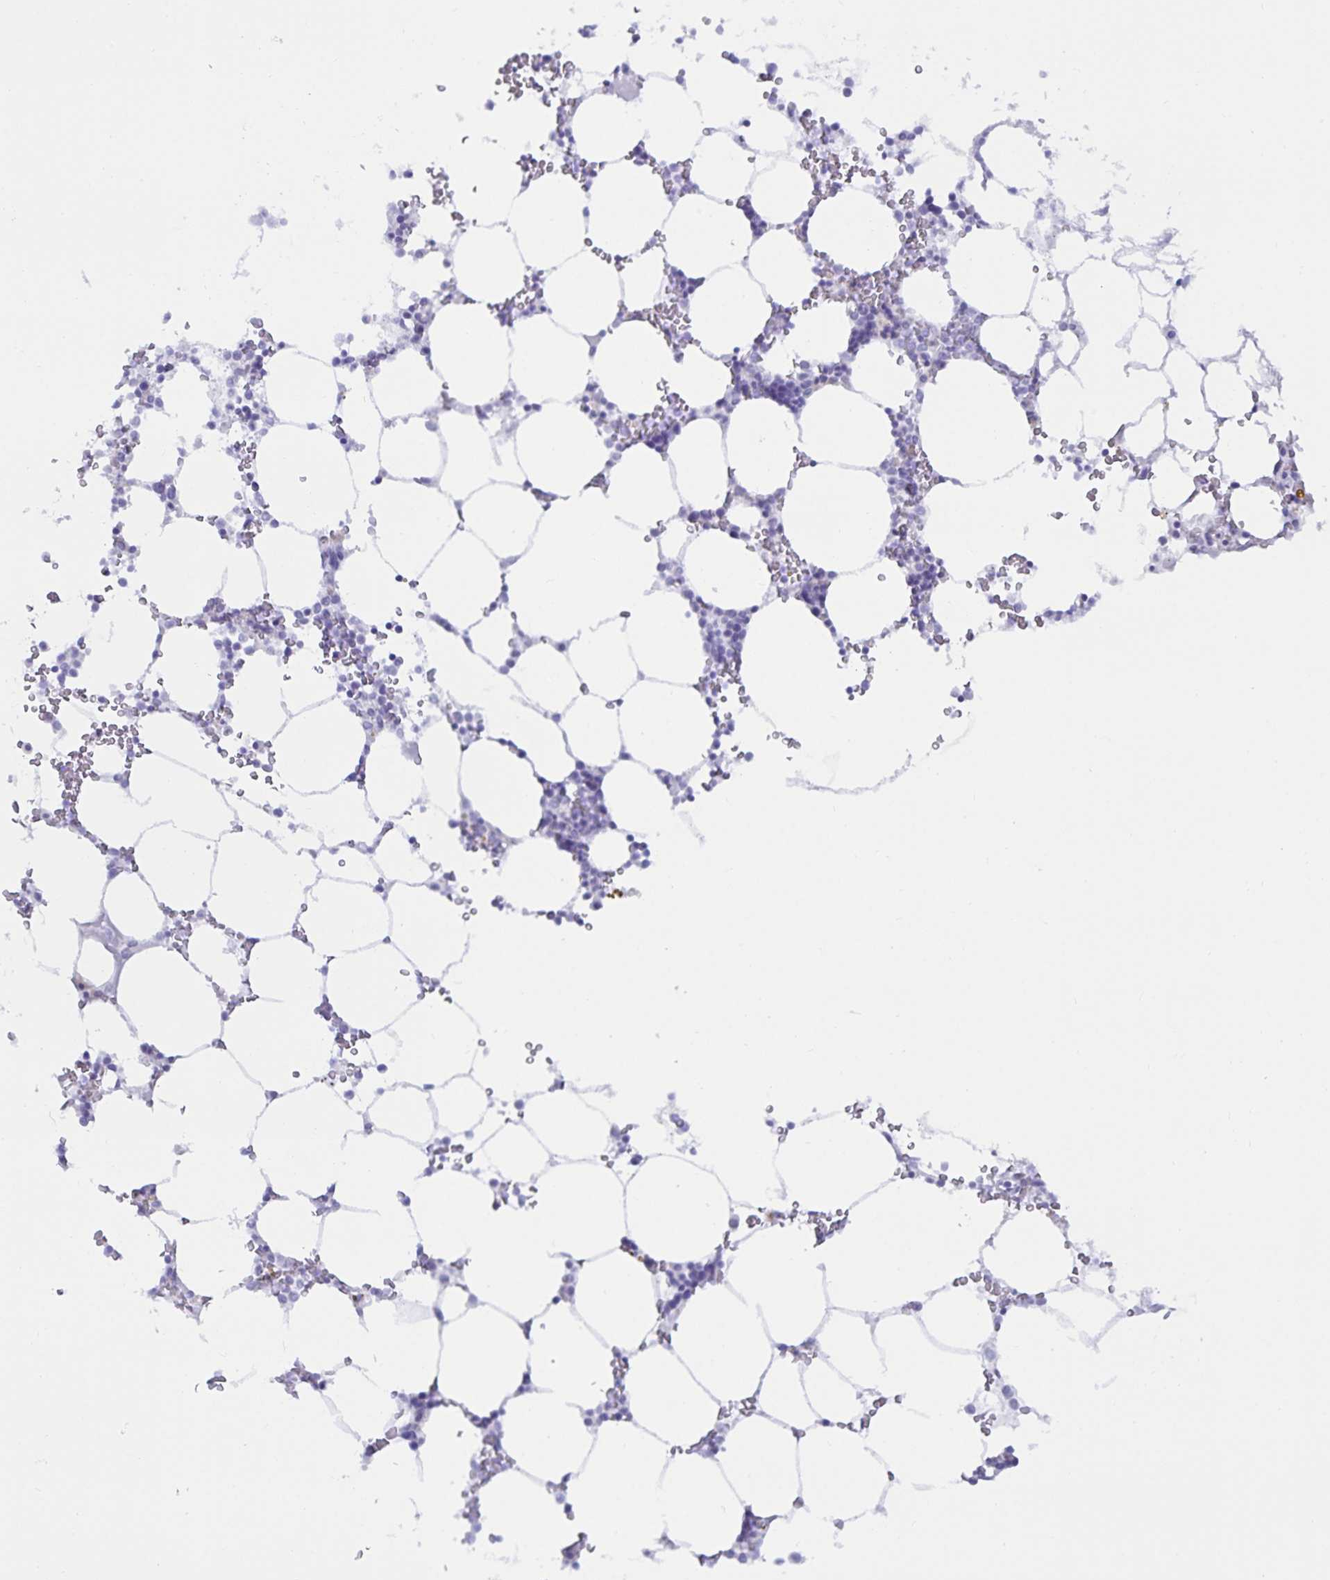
{"staining": {"intensity": "negative", "quantity": "none", "location": "none"}, "tissue": "bone marrow", "cell_type": "Hematopoietic cells", "image_type": "normal", "snomed": [{"axis": "morphology", "description": "Normal tissue, NOS"}, {"axis": "topography", "description": "Bone marrow"}], "caption": "The IHC photomicrograph has no significant expression in hematopoietic cells of bone marrow. (Immunohistochemistry (ihc), brightfield microscopy, high magnification).", "gene": "MON2", "patient": {"sex": "male", "age": 64}}